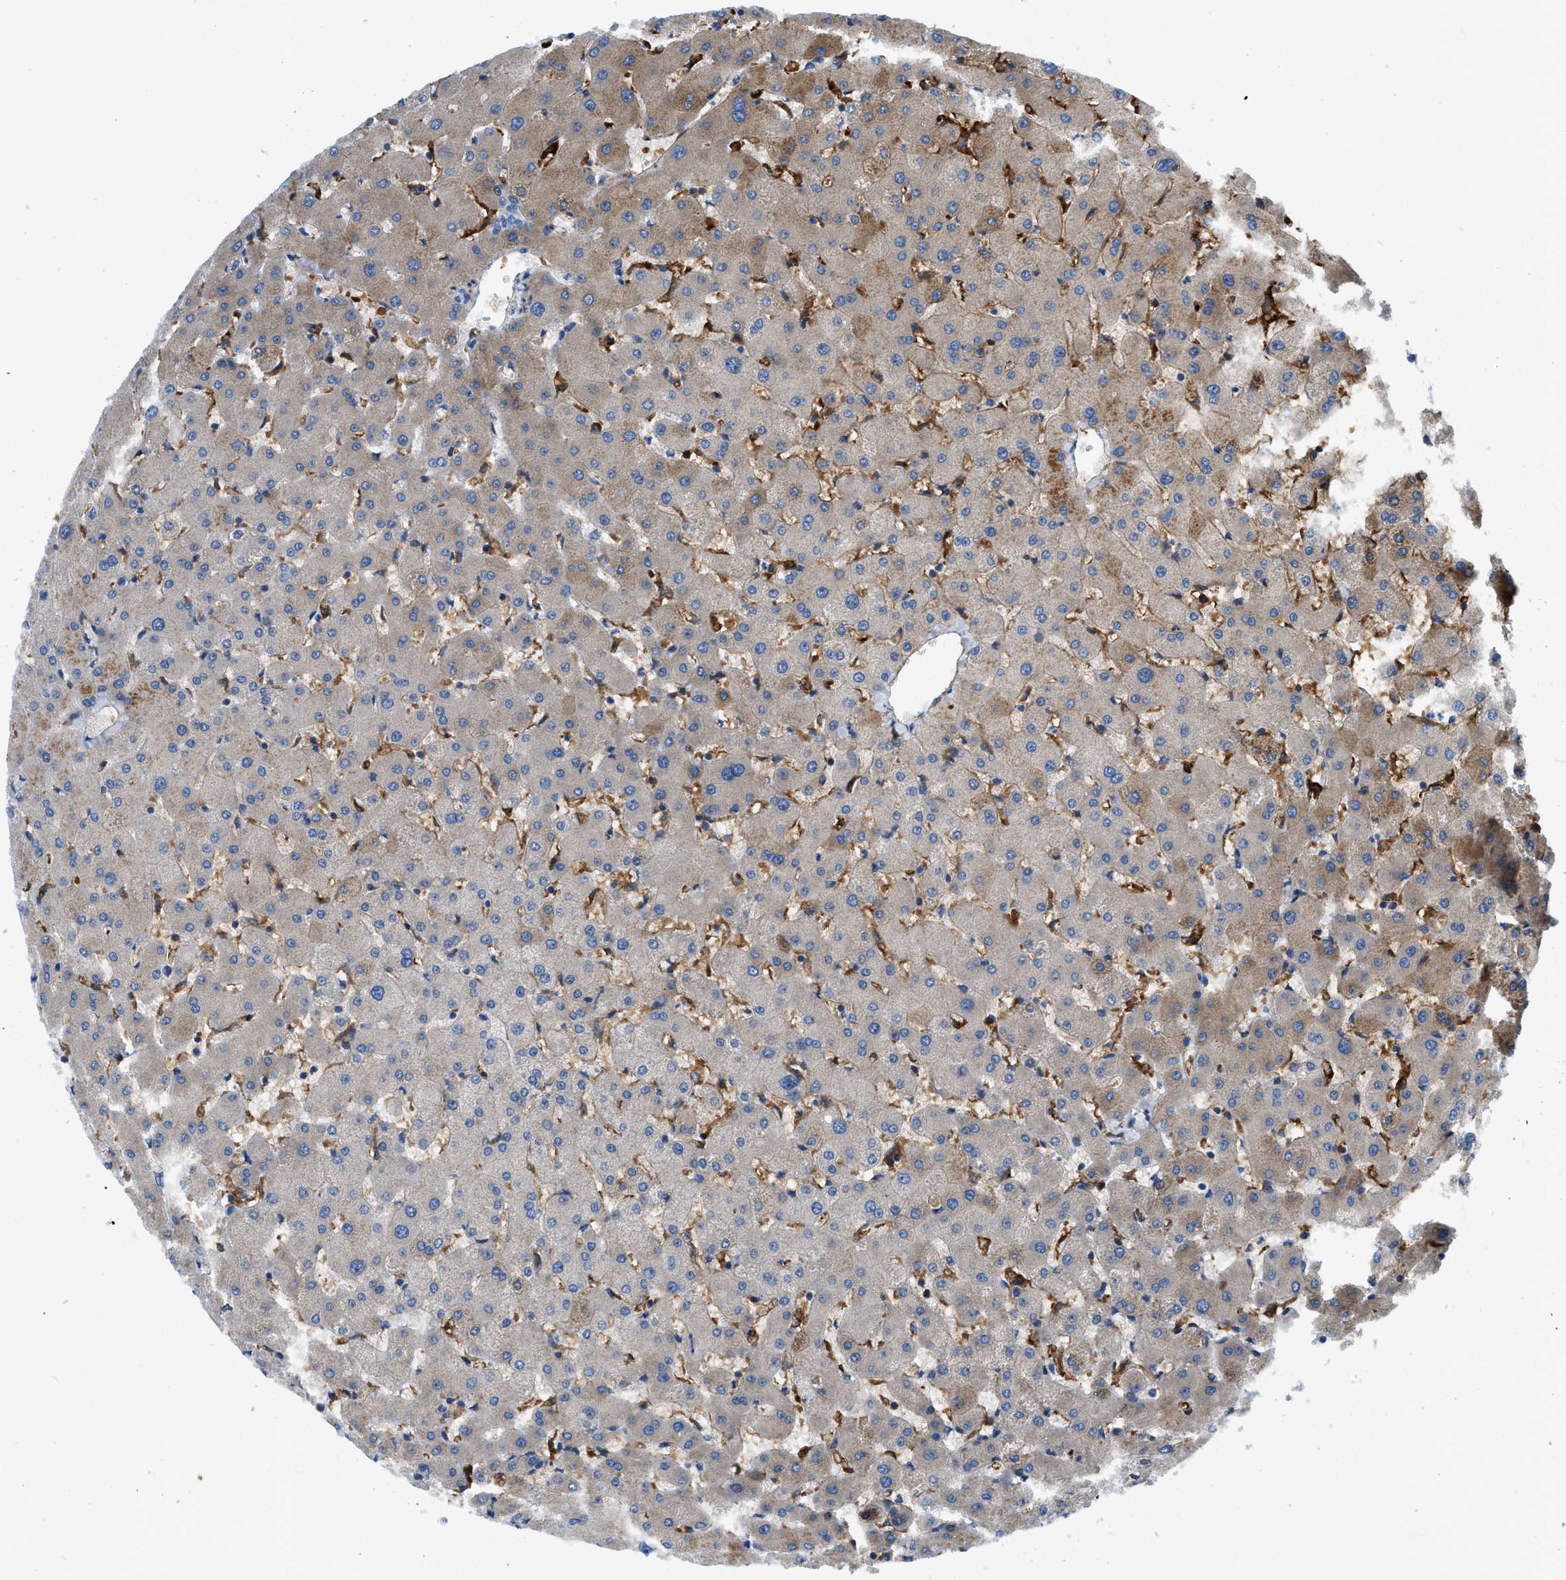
{"staining": {"intensity": "negative", "quantity": "none", "location": "none"}, "tissue": "liver", "cell_type": "Cholangiocytes", "image_type": "normal", "snomed": [{"axis": "morphology", "description": "Normal tissue, NOS"}, {"axis": "topography", "description": "Liver"}], "caption": "DAB immunohistochemical staining of benign liver exhibits no significant expression in cholangiocytes. (DAB immunohistochemistry (IHC) with hematoxylin counter stain).", "gene": "ZNF831", "patient": {"sex": "female", "age": 63}}